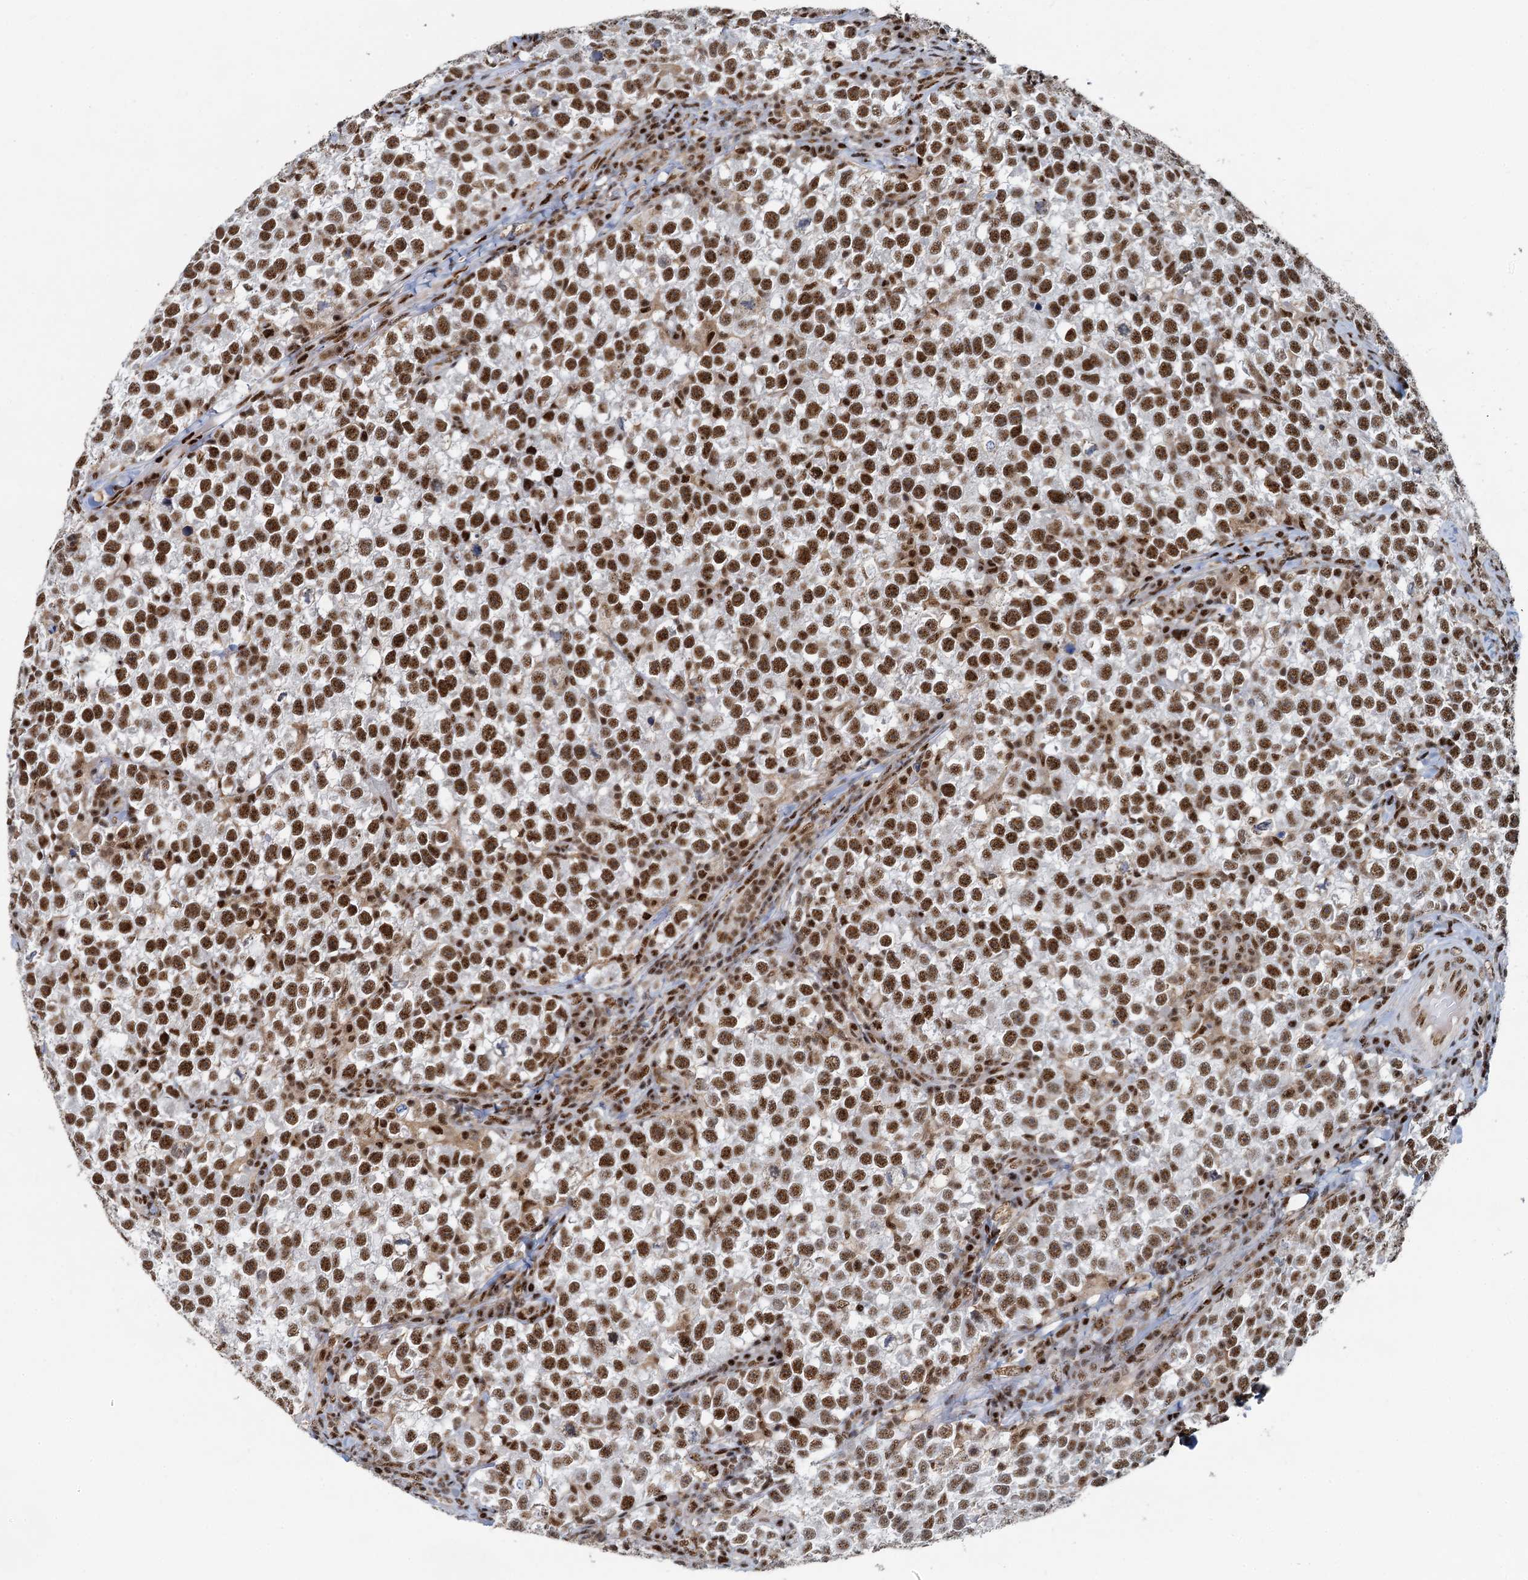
{"staining": {"intensity": "strong", "quantity": ">75%", "location": "nuclear"}, "tissue": "testis cancer", "cell_type": "Tumor cells", "image_type": "cancer", "snomed": [{"axis": "morphology", "description": "Normal tissue, NOS"}, {"axis": "morphology", "description": "Seminoma, NOS"}, {"axis": "topography", "description": "Testis"}], "caption": "Strong nuclear staining for a protein is seen in about >75% of tumor cells of seminoma (testis) using IHC.", "gene": "RBM26", "patient": {"sex": "male", "age": 43}}